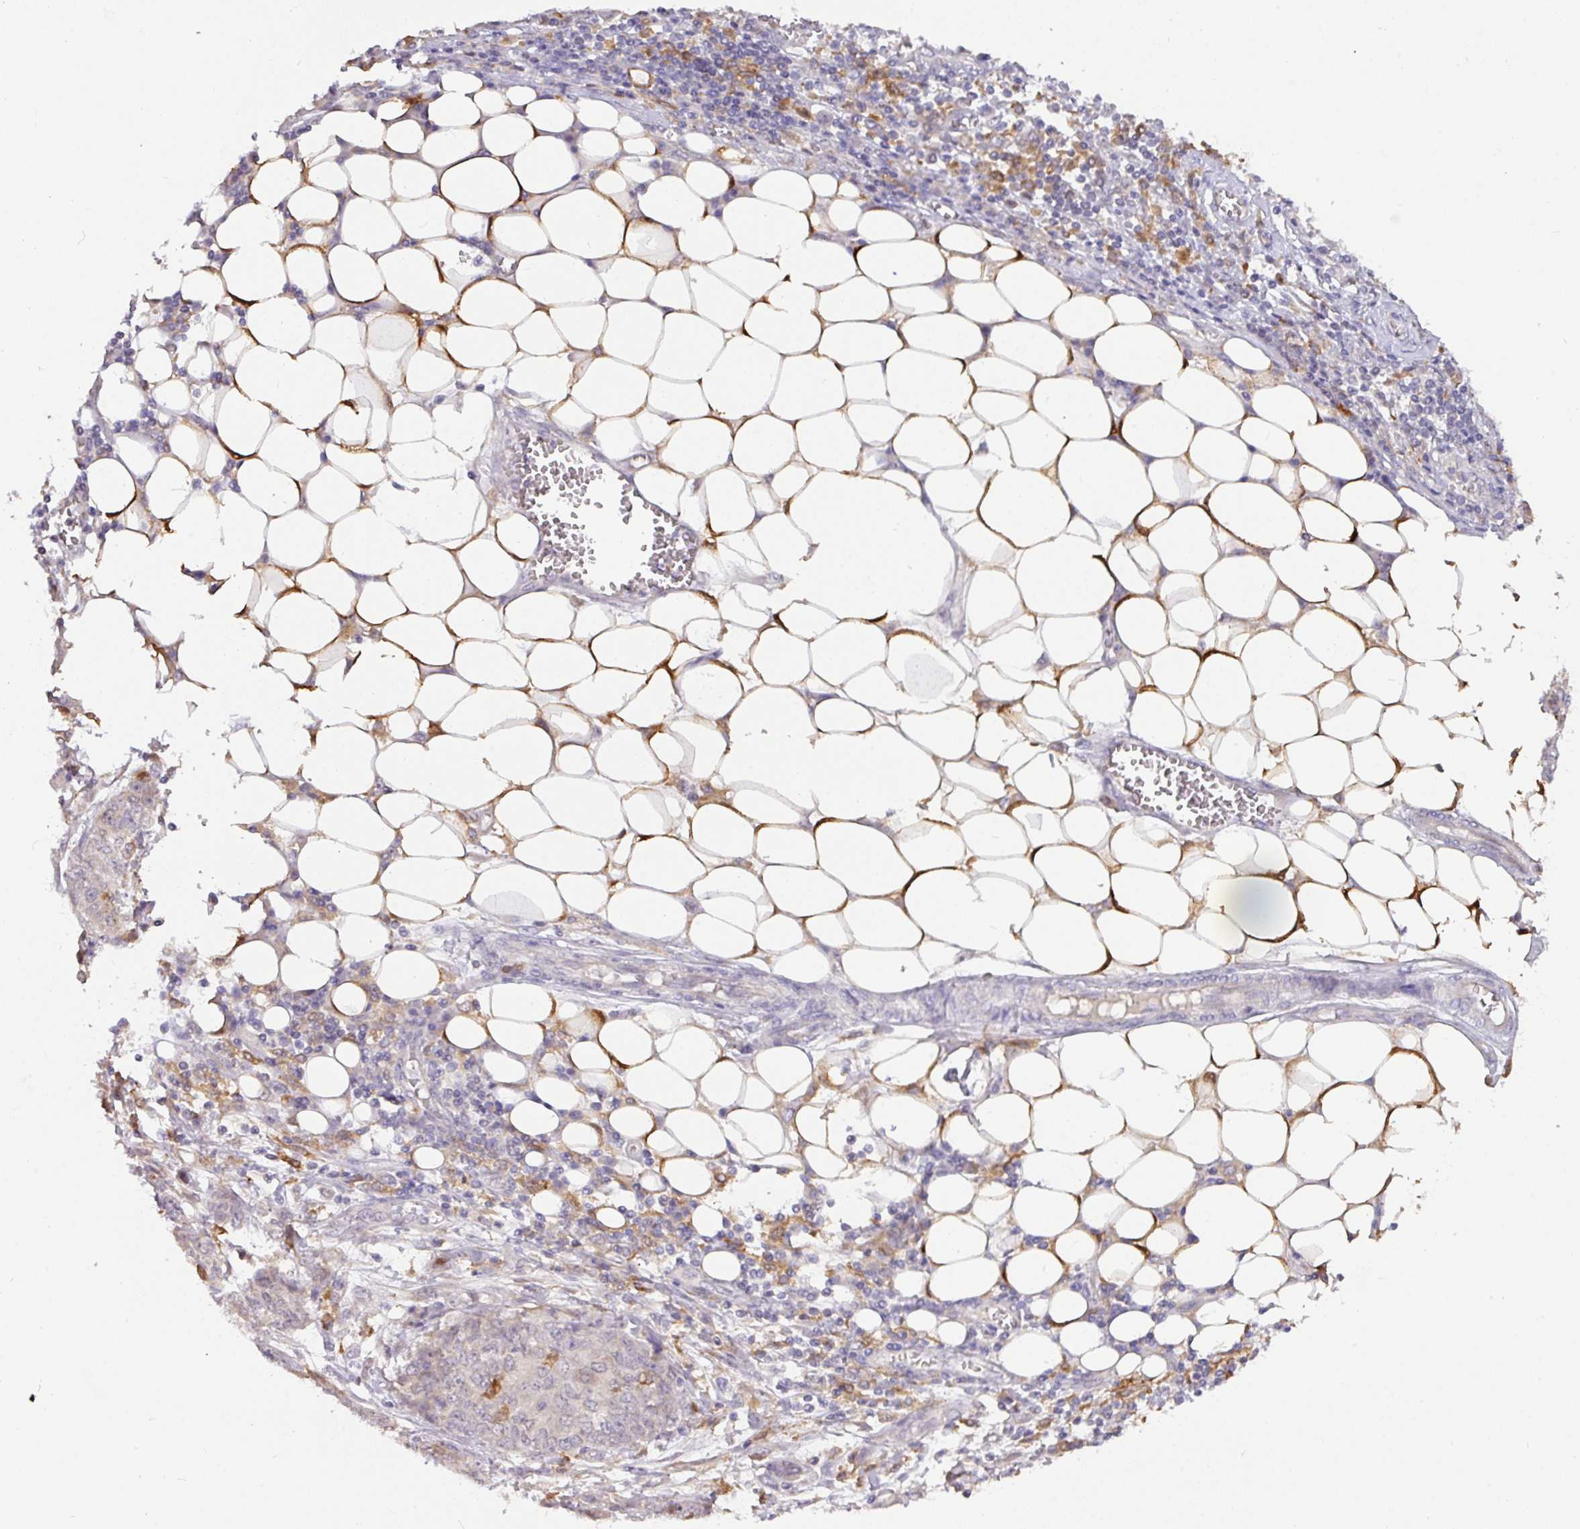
{"staining": {"intensity": "moderate", "quantity": "<25%", "location": "cytoplasmic/membranous"}, "tissue": "ovarian cancer", "cell_type": "Tumor cells", "image_type": "cancer", "snomed": [{"axis": "morphology", "description": "Cystadenocarcinoma, serous, NOS"}, {"axis": "topography", "description": "Soft tissue"}, {"axis": "topography", "description": "Ovary"}], "caption": "Immunohistochemical staining of ovarian cancer (serous cystadenocarcinoma) displays low levels of moderate cytoplasmic/membranous protein expression in approximately <25% of tumor cells.", "gene": "GCNT7", "patient": {"sex": "female", "age": 57}}